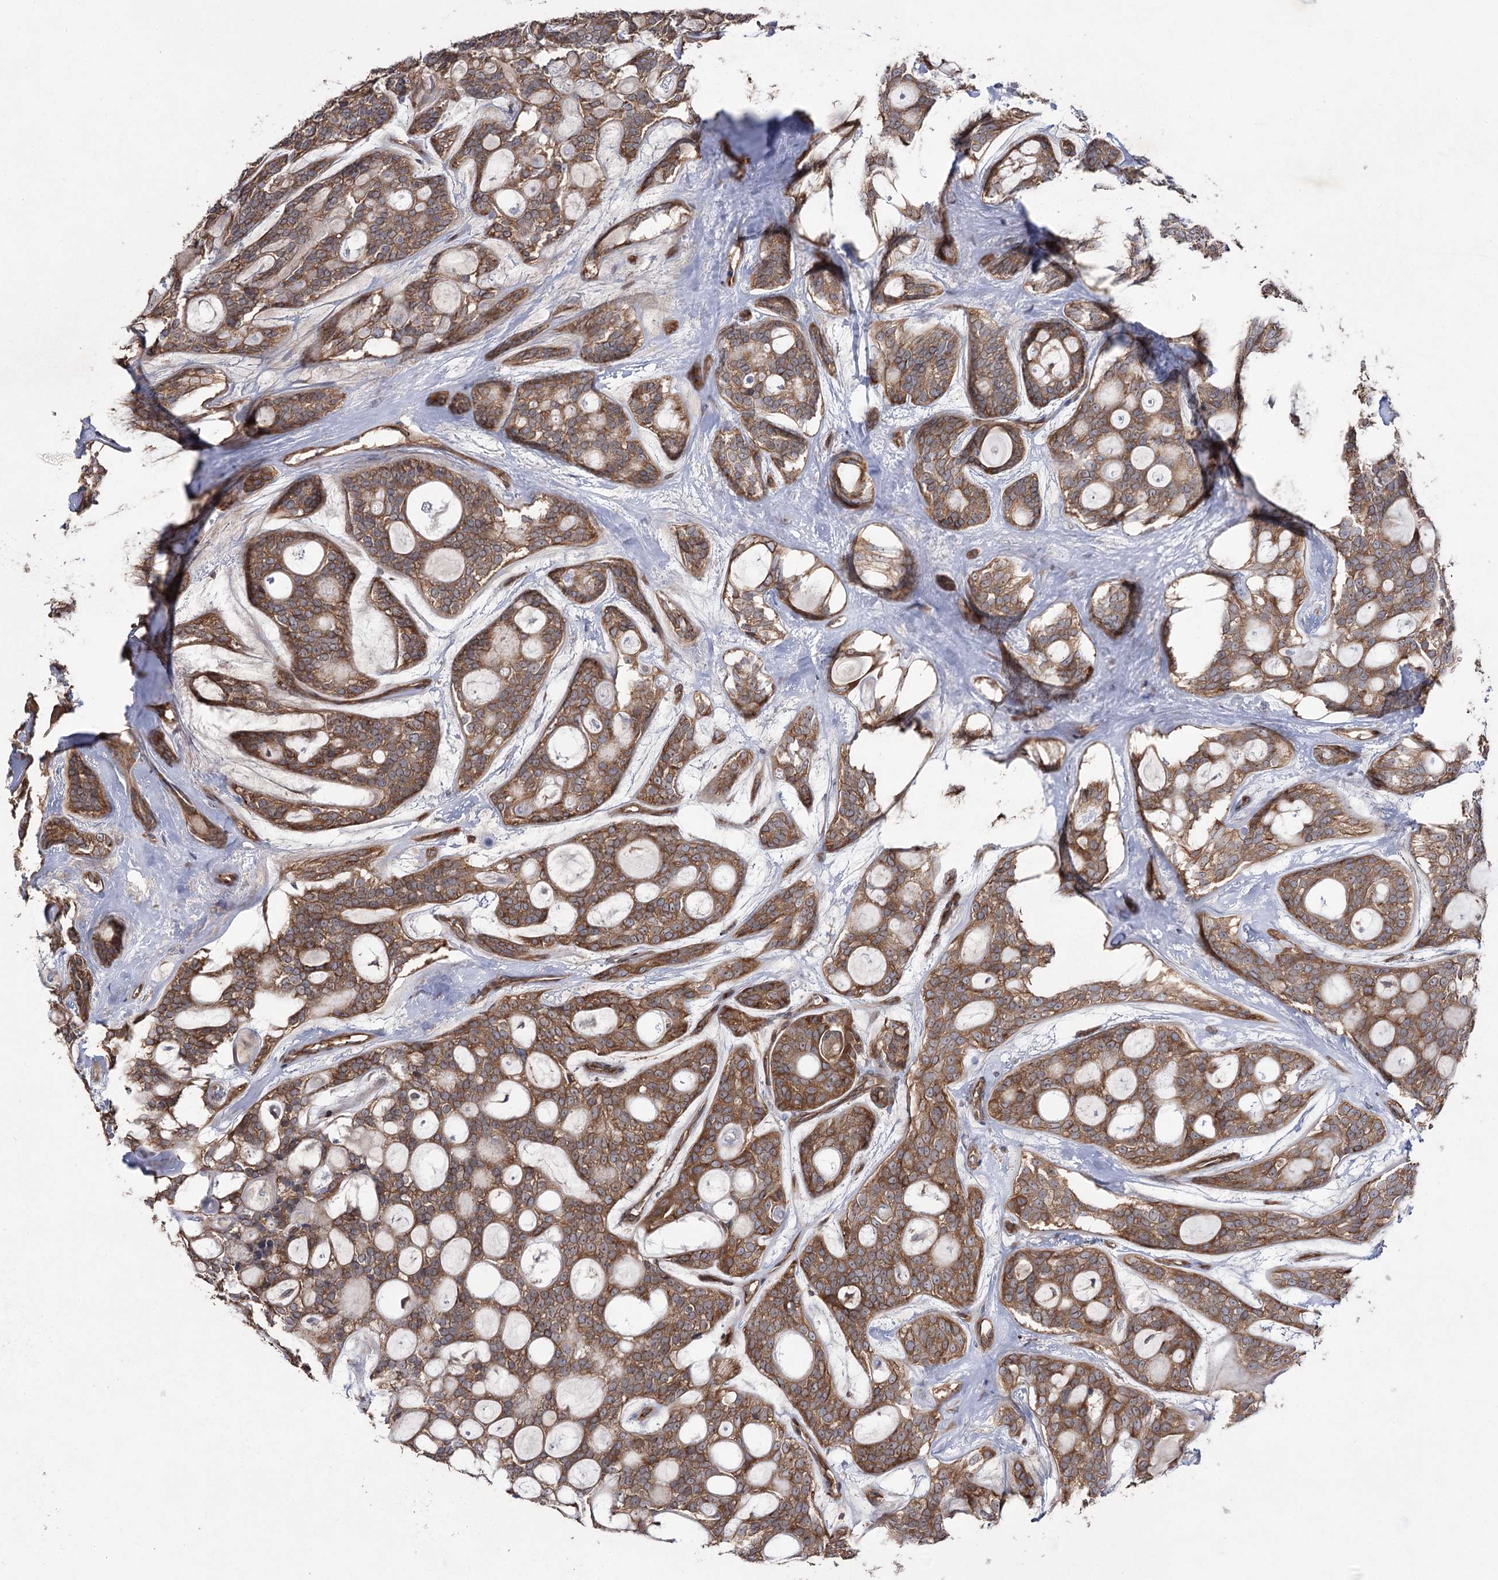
{"staining": {"intensity": "moderate", "quantity": ">75%", "location": "cytoplasmic/membranous"}, "tissue": "head and neck cancer", "cell_type": "Tumor cells", "image_type": "cancer", "snomed": [{"axis": "morphology", "description": "Adenocarcinoma, NOS"}, {"axis": "topography", "description": "Head-Neck"}], "caption": "Human head and neck cancer stained with a protein marker reveals moderate staining in tumor cells.", "gene": "LARS2", "patient": {"sex": "male", "age": 66}}